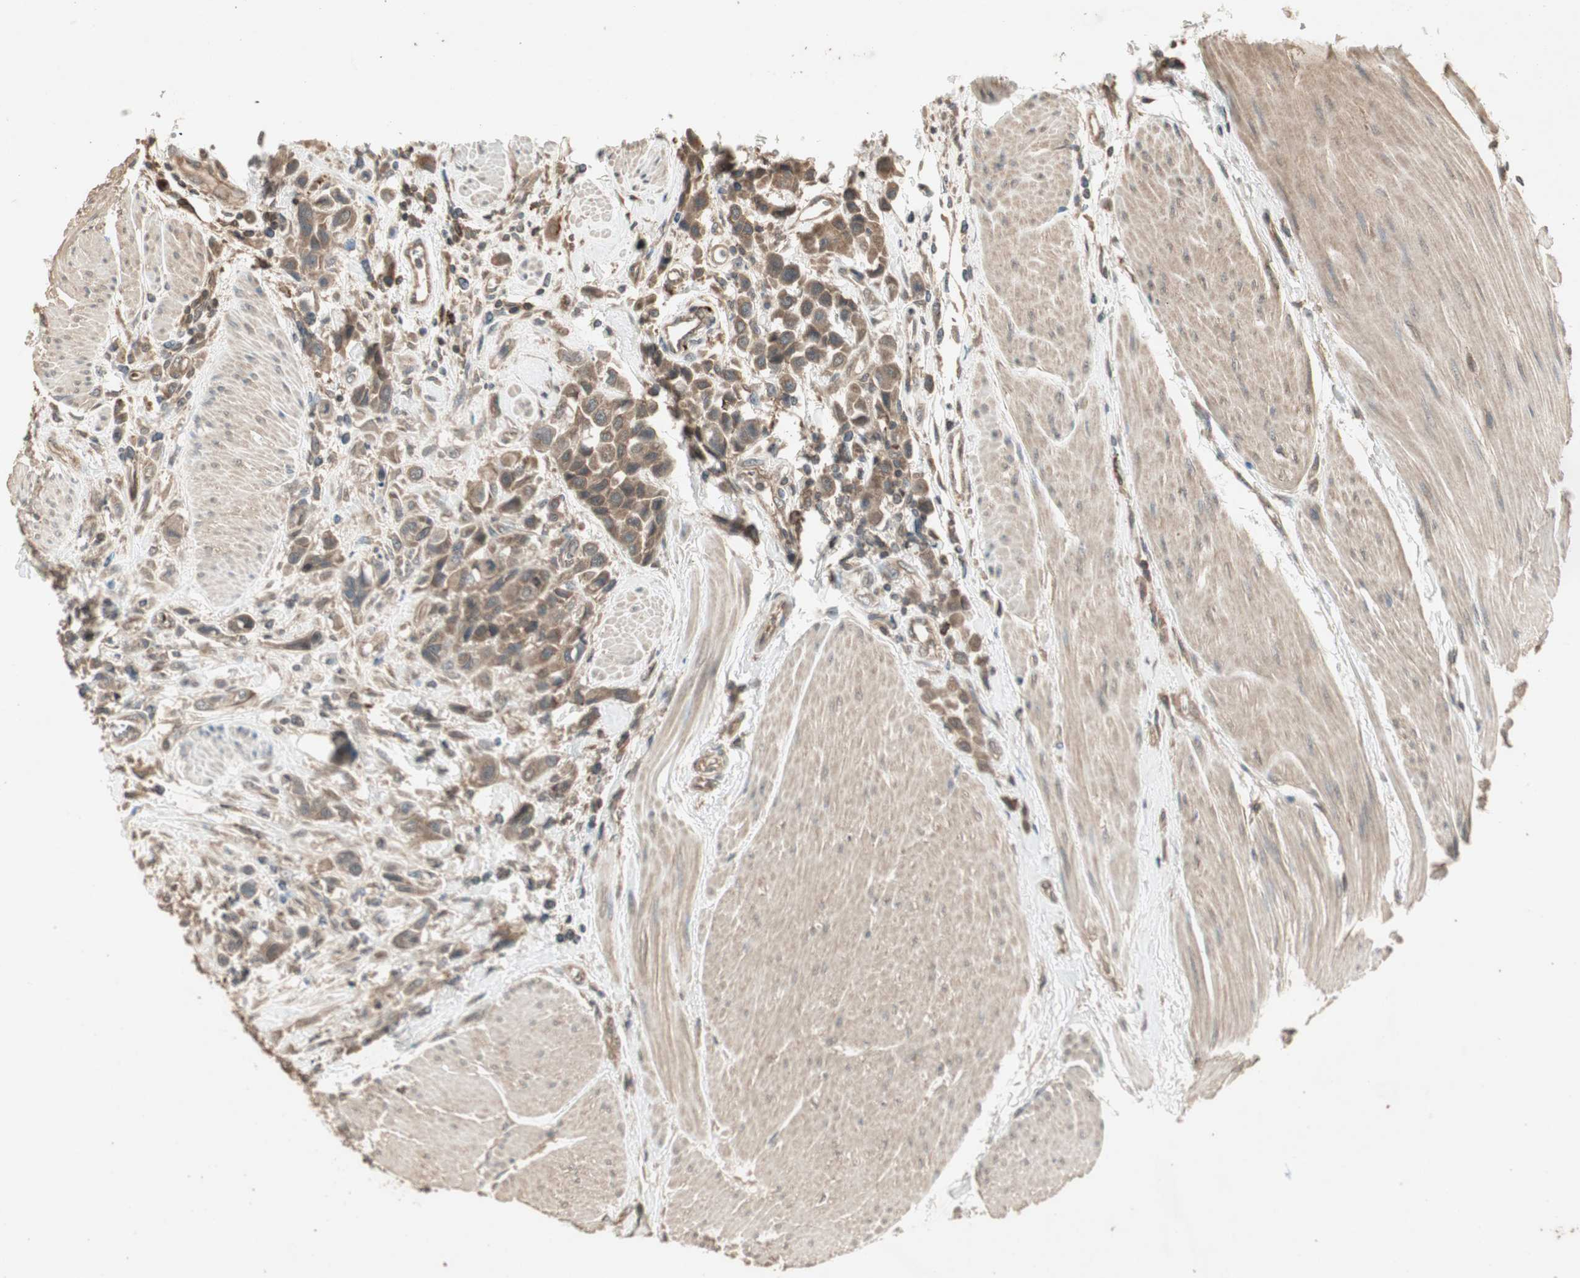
{"staining": {"intensity": "moderate", "quantity": ">75%", "location": "cytoplasmic/membranous"}, "tissue": "urothelial cancer", "cell_type": "Tumor cells", "image_type": "cancer", "snomed": [{"axis": "morphology", "description": "Urothelial carcinoma, High grade"}, {"axis": "topography", "description": "Urinary bladder"}], "caption": "Tumor cells reveal moderate cytoplasmic/membranous staining in about >75% of cells in high-grade urothelial carcinoma.", "gene": "UBAC1", "patient": {"sex": "male", "age": 50}}